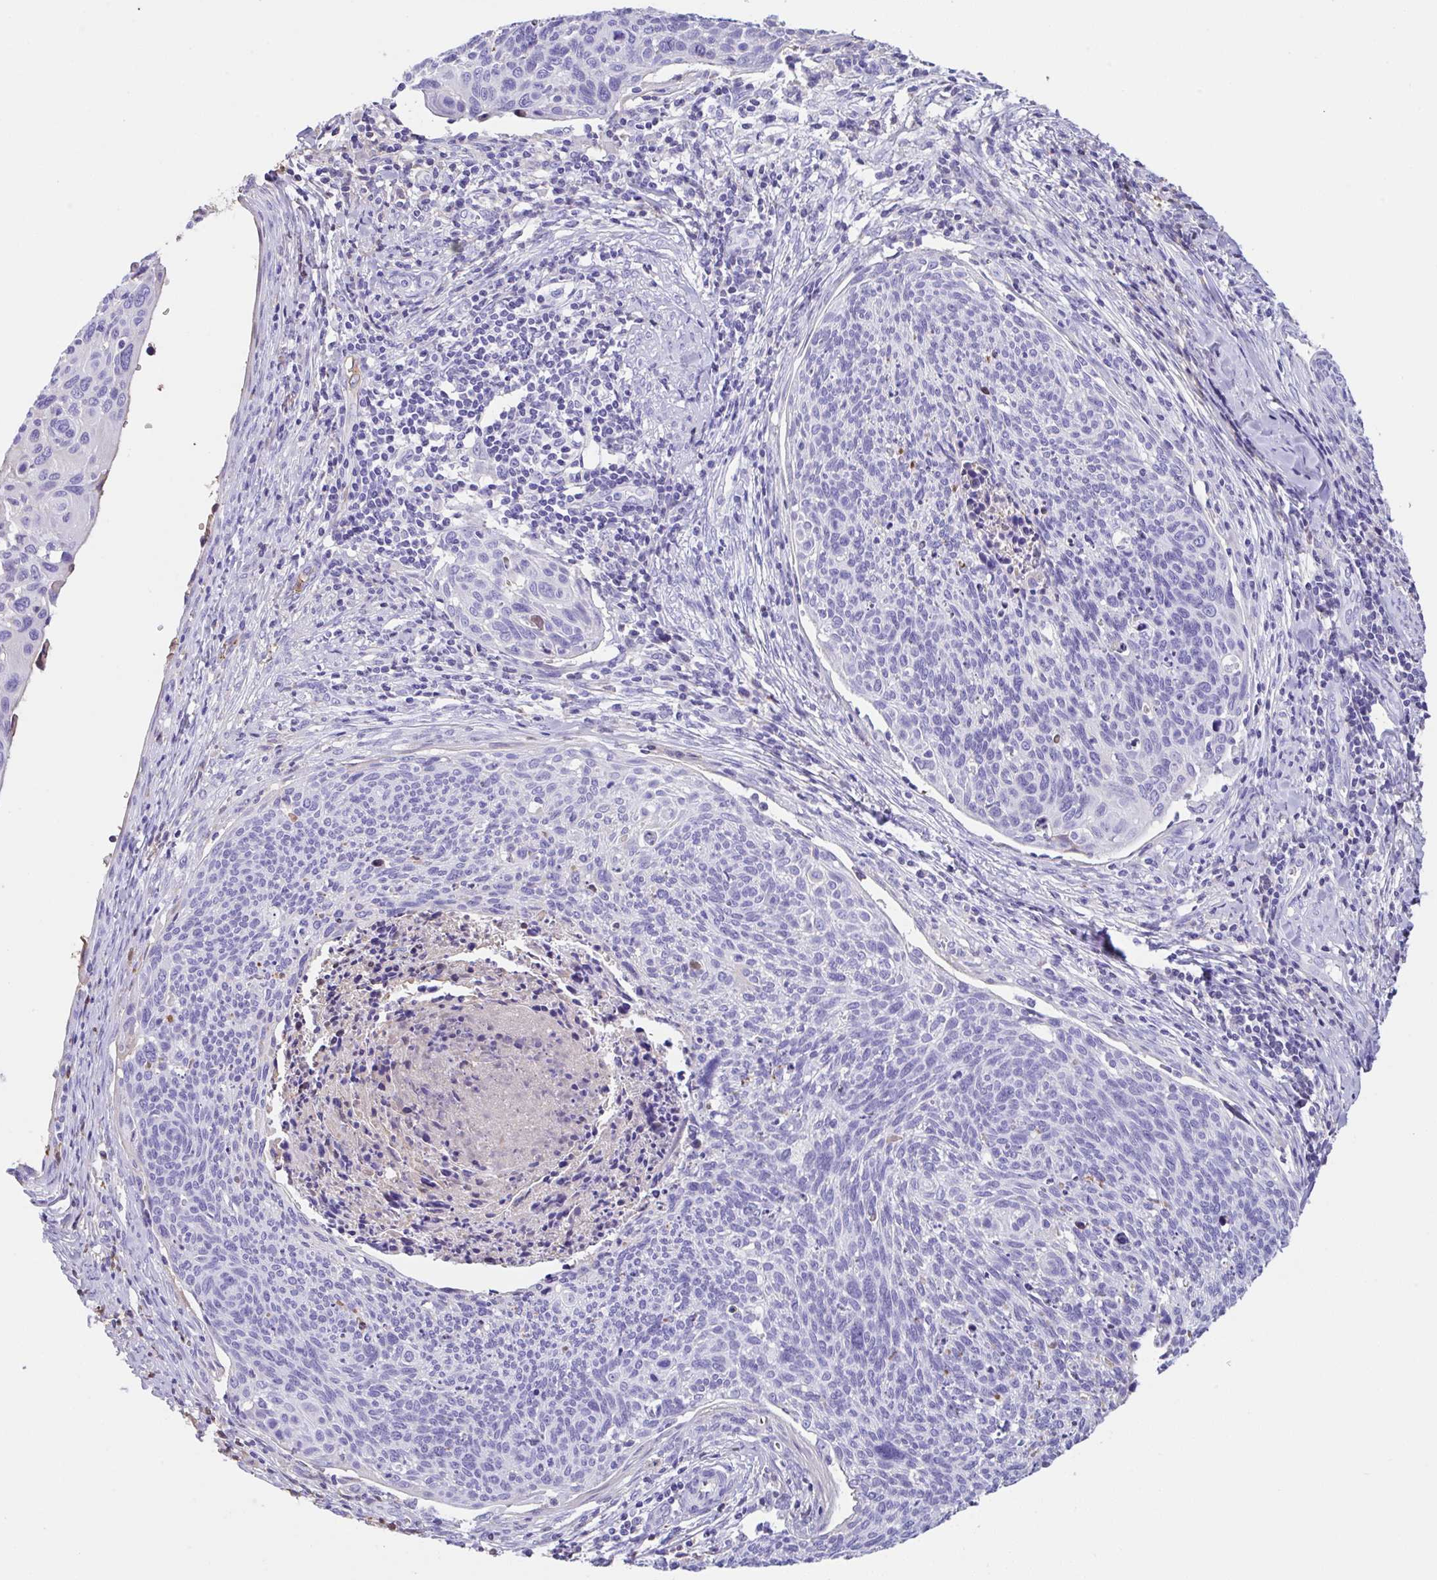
{"staining": {"intensity": "negative", "quantity": "none", "location": "none"}, "tissue": "cervical cancer", "cell_type": "Tumor cells", "image_type": "cancer", "snomed": [{"axis": "morphology", "description": "Squamous cell carcinoma, NOS"}, {"axis": "topography", "description": "Cervix"}], "caption": "This micrograph is of squamous cell carcinoma (cervical) stained with IHC to label a protein in brown with the nuclei are counter-stained blue. There is no expression in tumor cells. (DAB immunohistochemistry (IHC) visualized using brightfield microscopy, high magnification).", "gene": "HOXC12", "patient": {"sex": "female", "age": 49}}